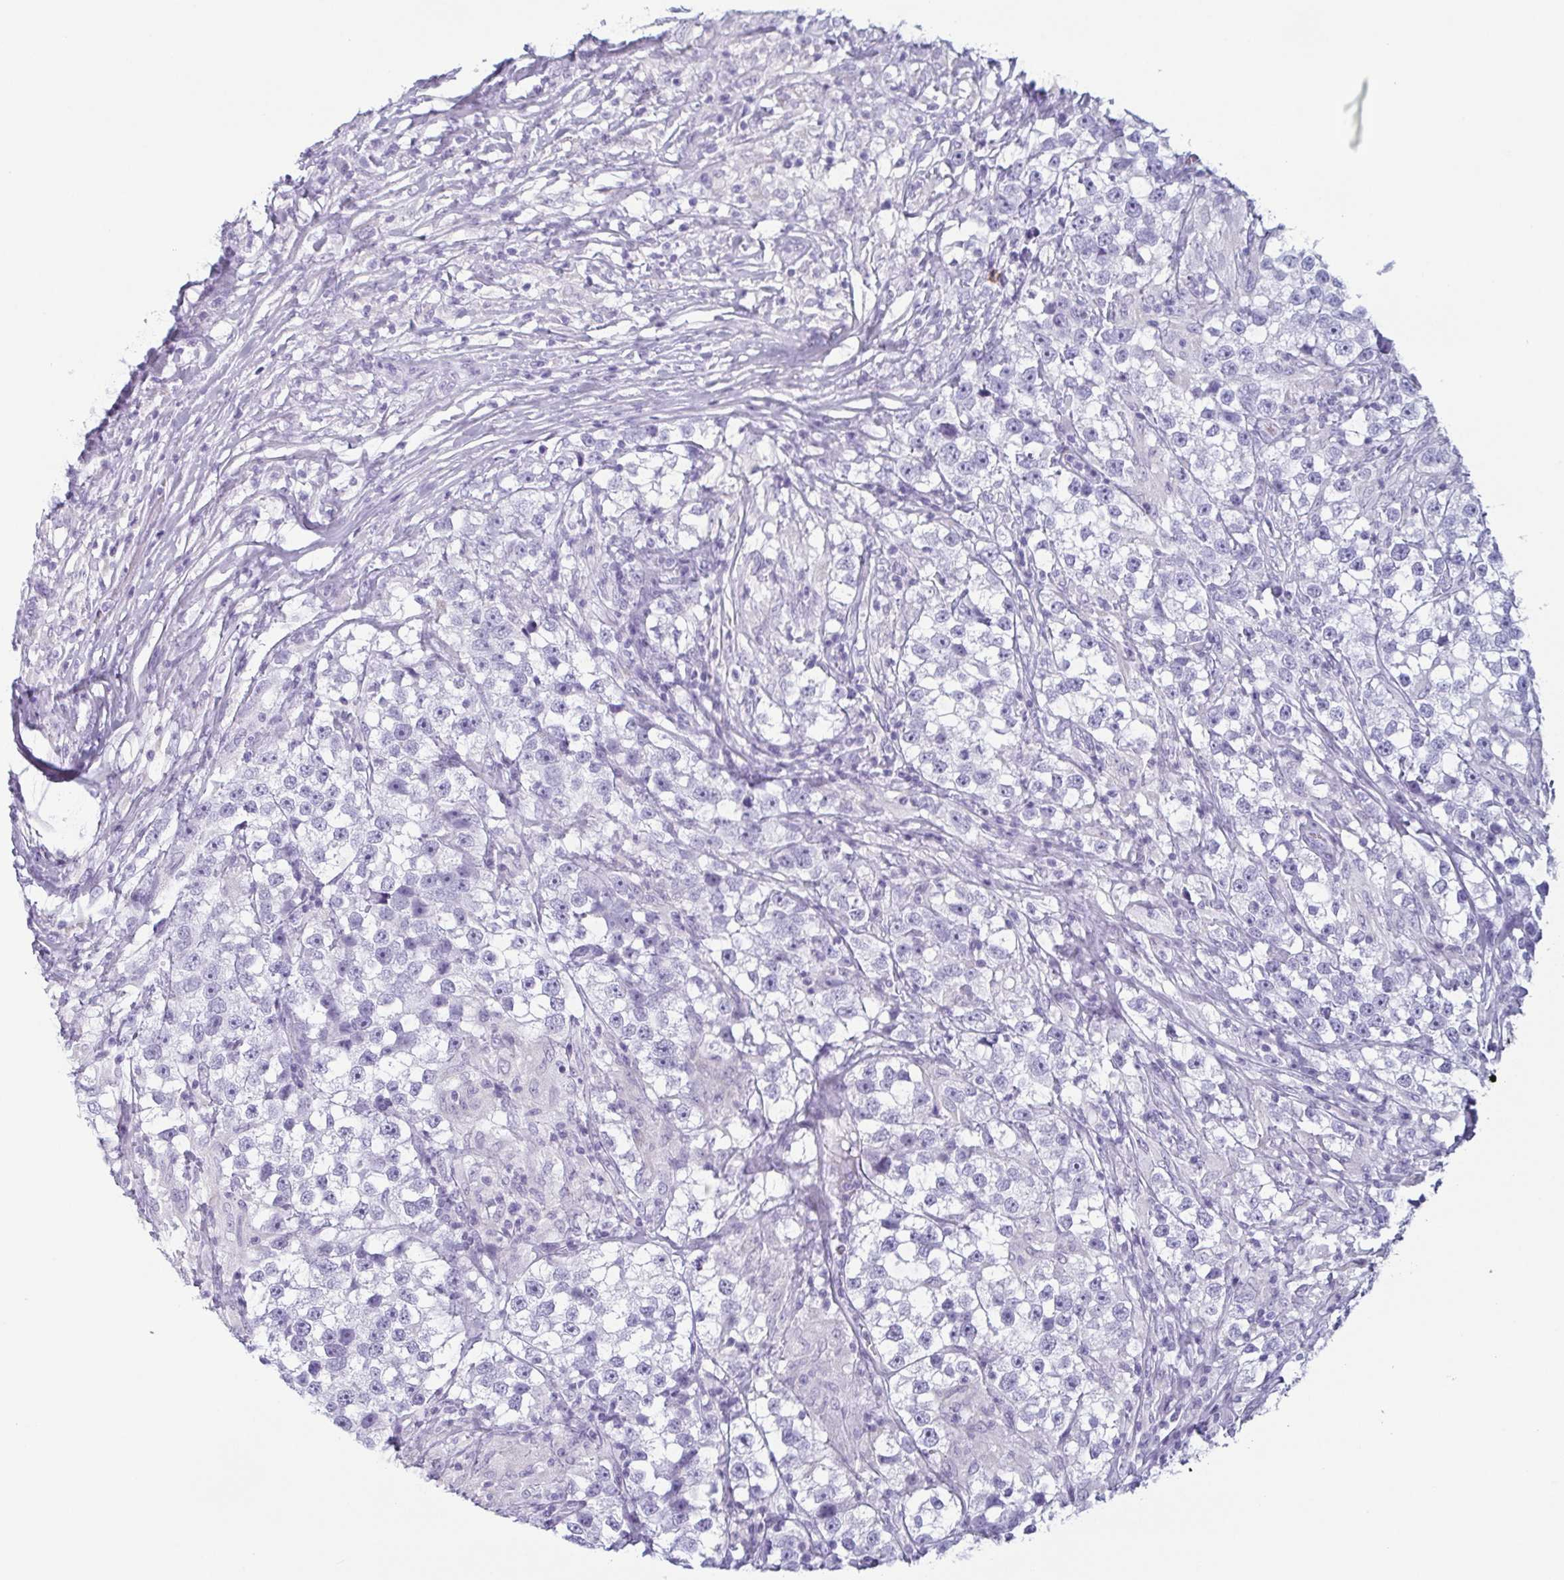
{"staining": {"intensity": "negative", "quantity": "none", "location": "none"}, "tissue": "testis cancer", "cell_type": "Tumor cells", "image_type": "cancer", "snomed": [{"axis": "morphology", "description": "Seminoma, NOS"}, {"axis": "topography", "description": "Testis"}], "caption": "Human seminoma (testis) stained for a protein using immunohistochemistry (IHC) reveals no expression in tumor cells.", "gene": "KRT78", "patient": {"sex": "male", "age": 46}}